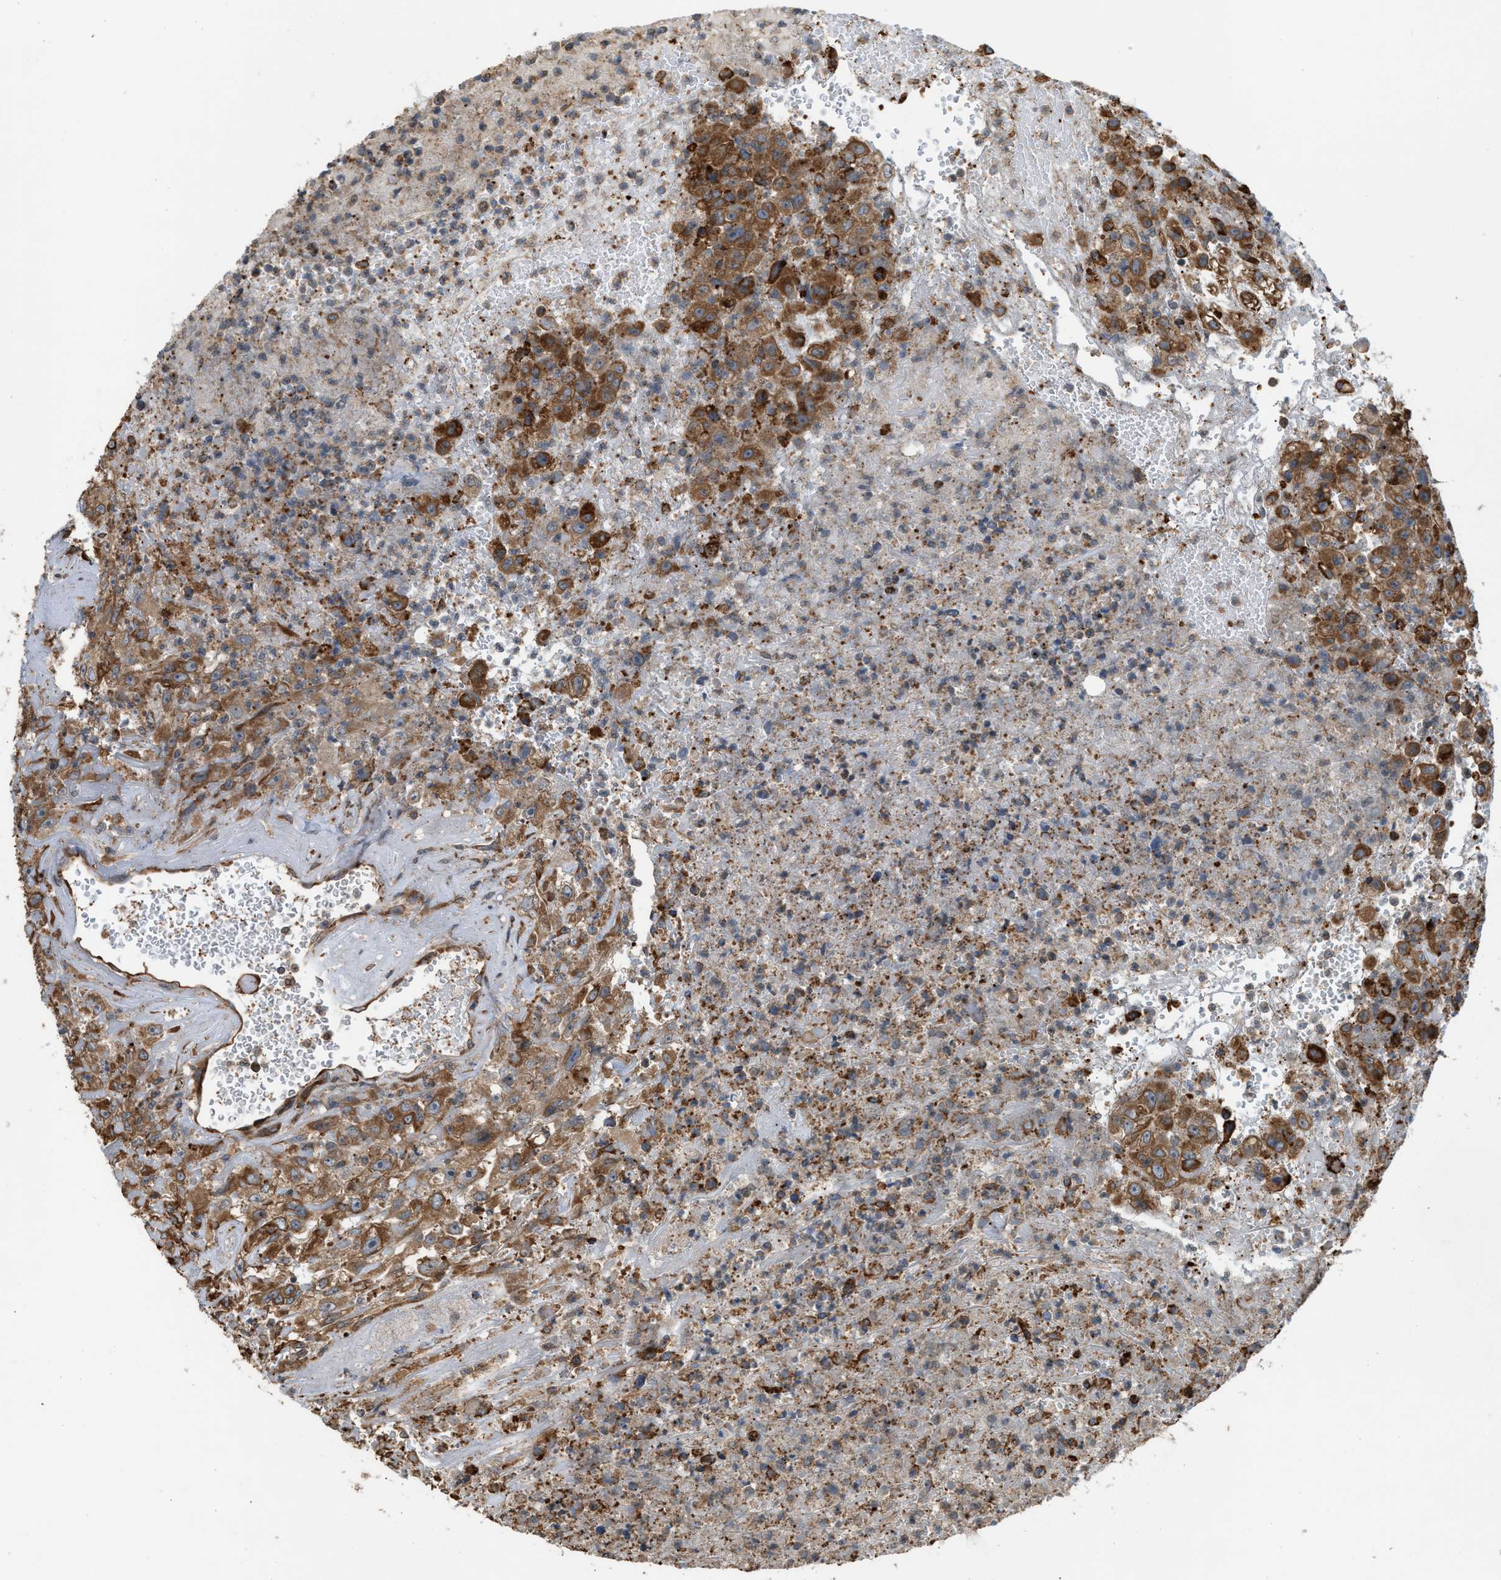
{"staining": {"intensity": "moderate", "quantity": ">75%", "location": "cytoplasmic/membranous"}, "tissue": "urothelial cancer", "cell_type": "Tumor cells", "image_type": "cancer", "snomed": [{"axis": "morphology", "description": "Urothelial carcinoma, High grade"}, {"axis": "topography", "description": "Urinary bladder"}], "caption": "Protein staining of urothelial cancer tissue reveals moderate cytoplasmic/membranous positivity in about >75% of tumor cells.", "gene": "BAIAP2L1", "patient": {"sex": "male", "age": 46}}